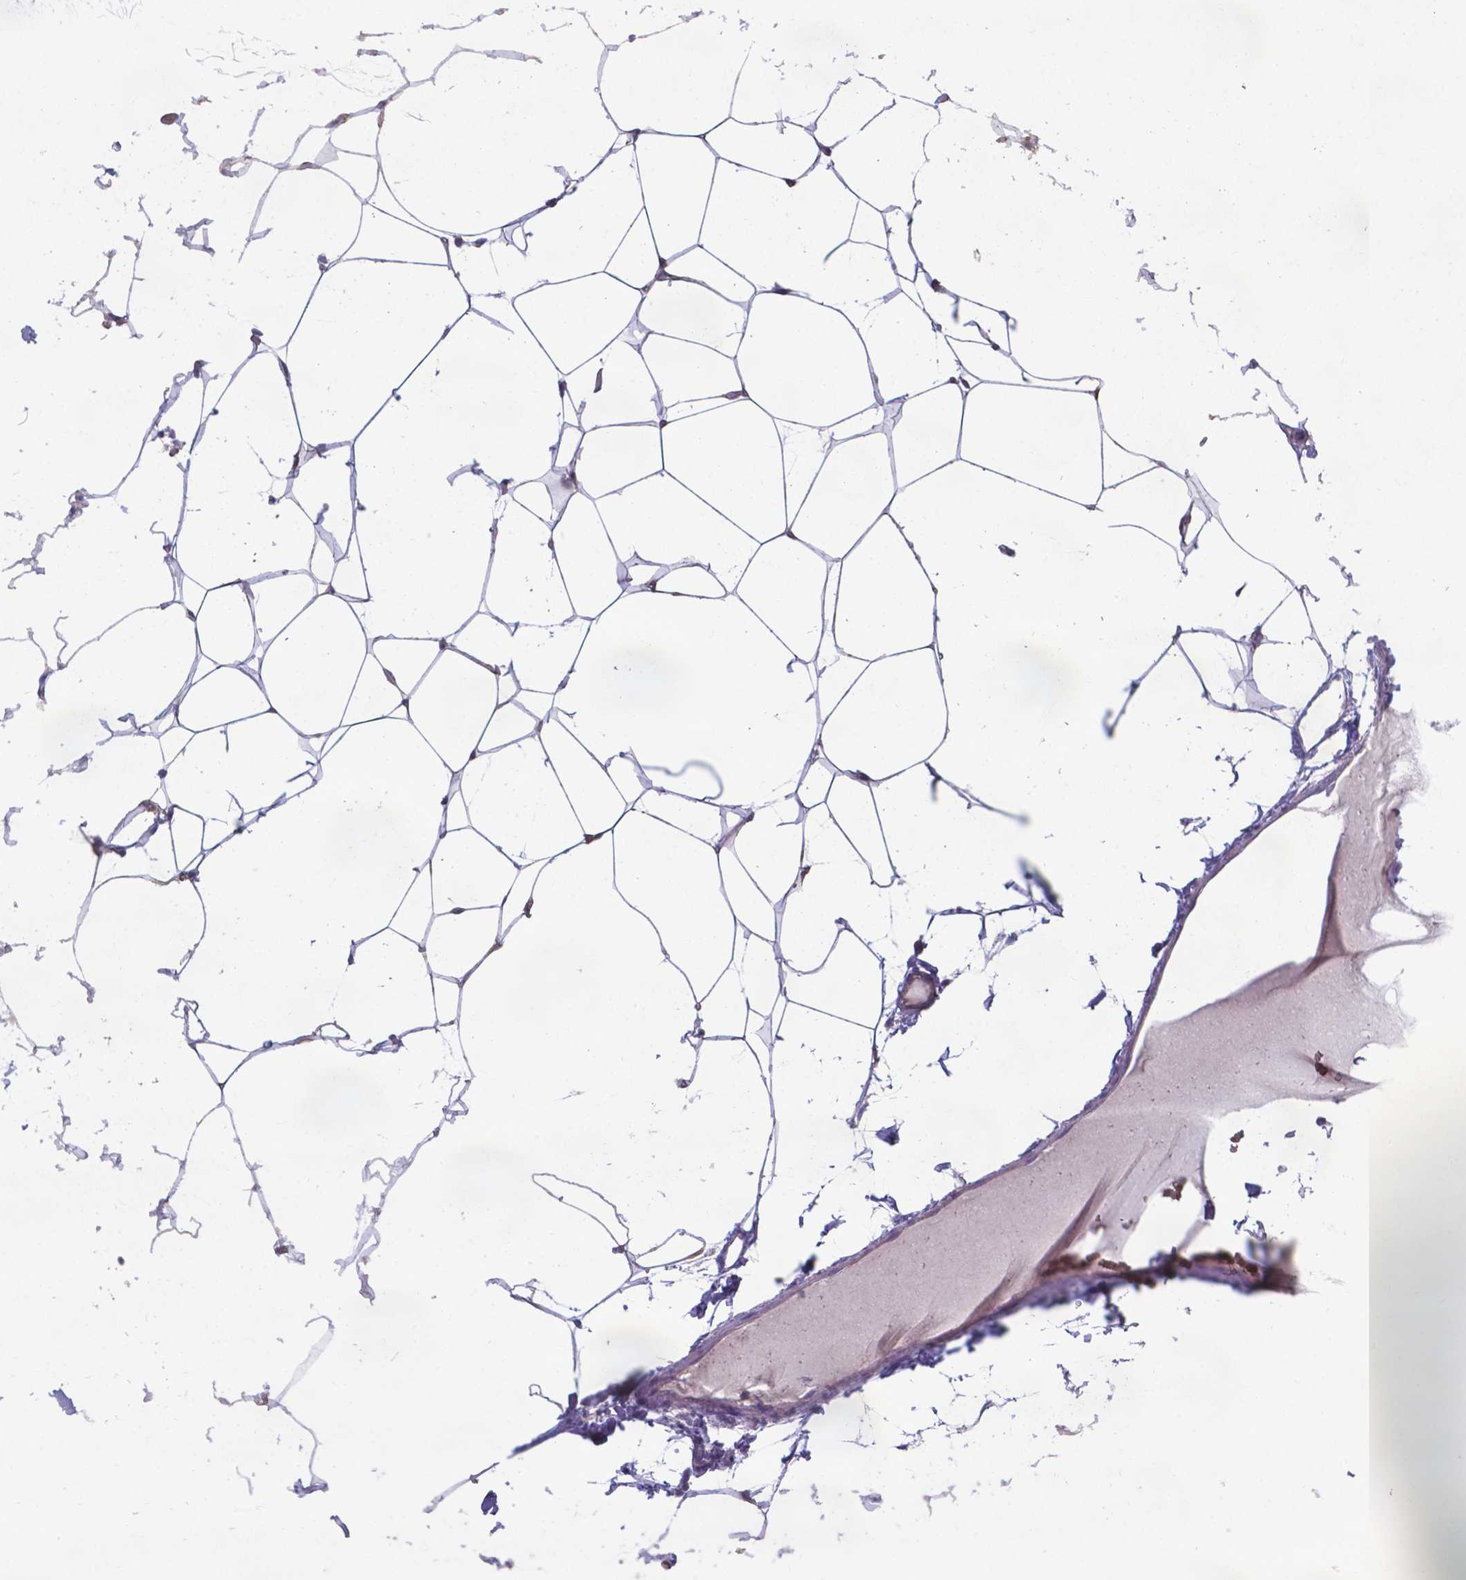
{"staining": {"intensity": "moderate", "quantity": ">75%", "location": "cytoplasmic/membranous"}, "tissue": "breast", "cell_type": "Adipocytes", "image_type": "normal", "snomed": [{"axis": "morphology", "description": "Normal tissue, NOS"}, {"axis": "topography", "description": "Breast"}], "caption": "Moderate cytoplasmic/membranous positivity for a protein is seen in about >75% of adipocytes of benign breast using immunohistochemistry.", "gene": "TYRO3", "patient": {"sex": "female", "age": 32}}